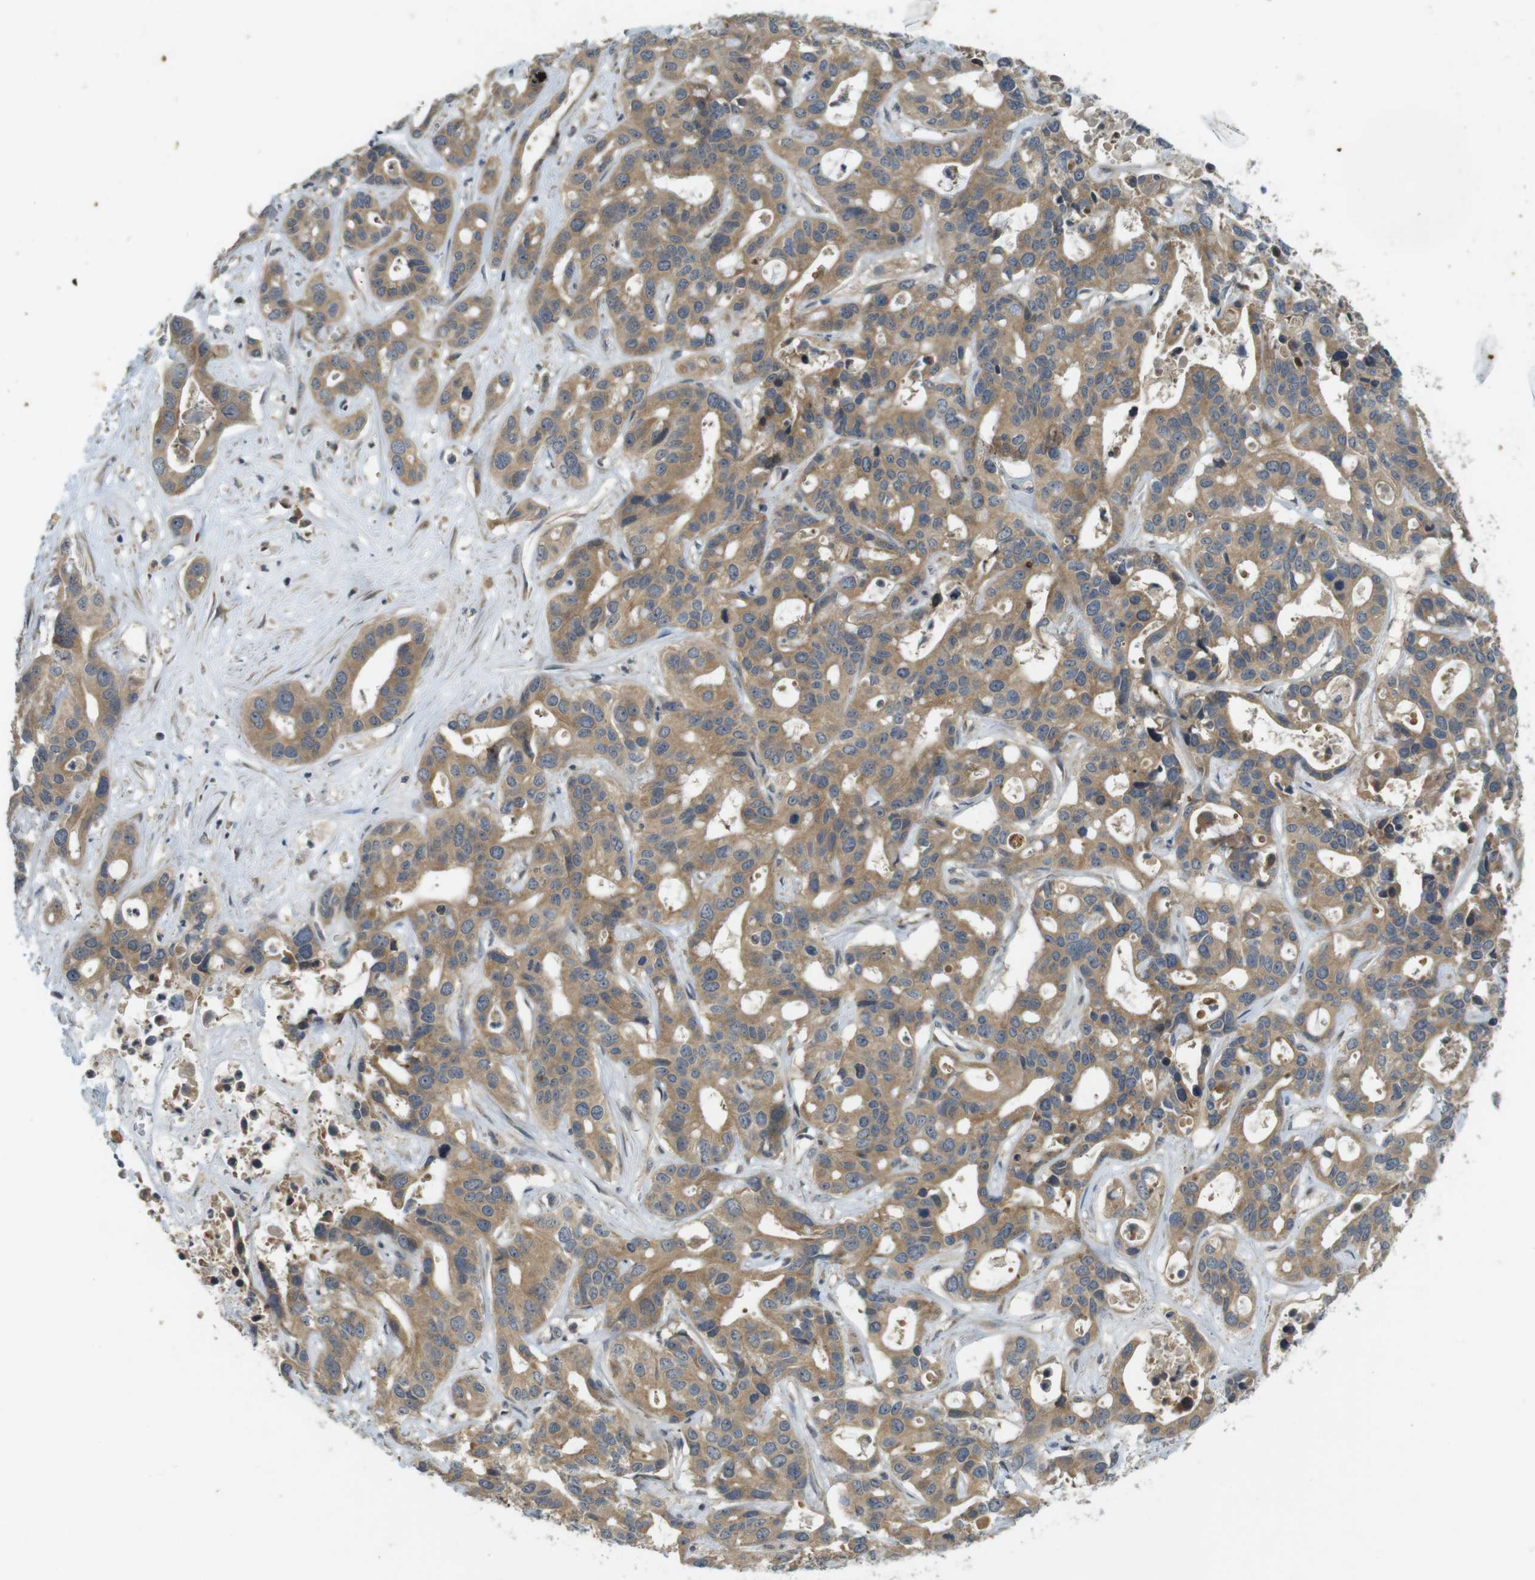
{"staining": {"intensity": "moderate", "quantity": ">75%", "location": "cytoplasmic/membranous"}, "tissue": "liver cancer", "cell_type": "Tumor cells", "image_type": "cancer", "snomed": [{"axis": "morphology", "description": "Cholangiocarcinoma"}, {"axis": "topography", "description": "Liver"}], "caption": "Protein expression analysis of human liver cholangiocarcinoma reveals moderate cytoplasmic/membranous expression in about >75% of tumor cells.", "gene": "CLTC", "patient": {"sex": "female", "age": 65}}